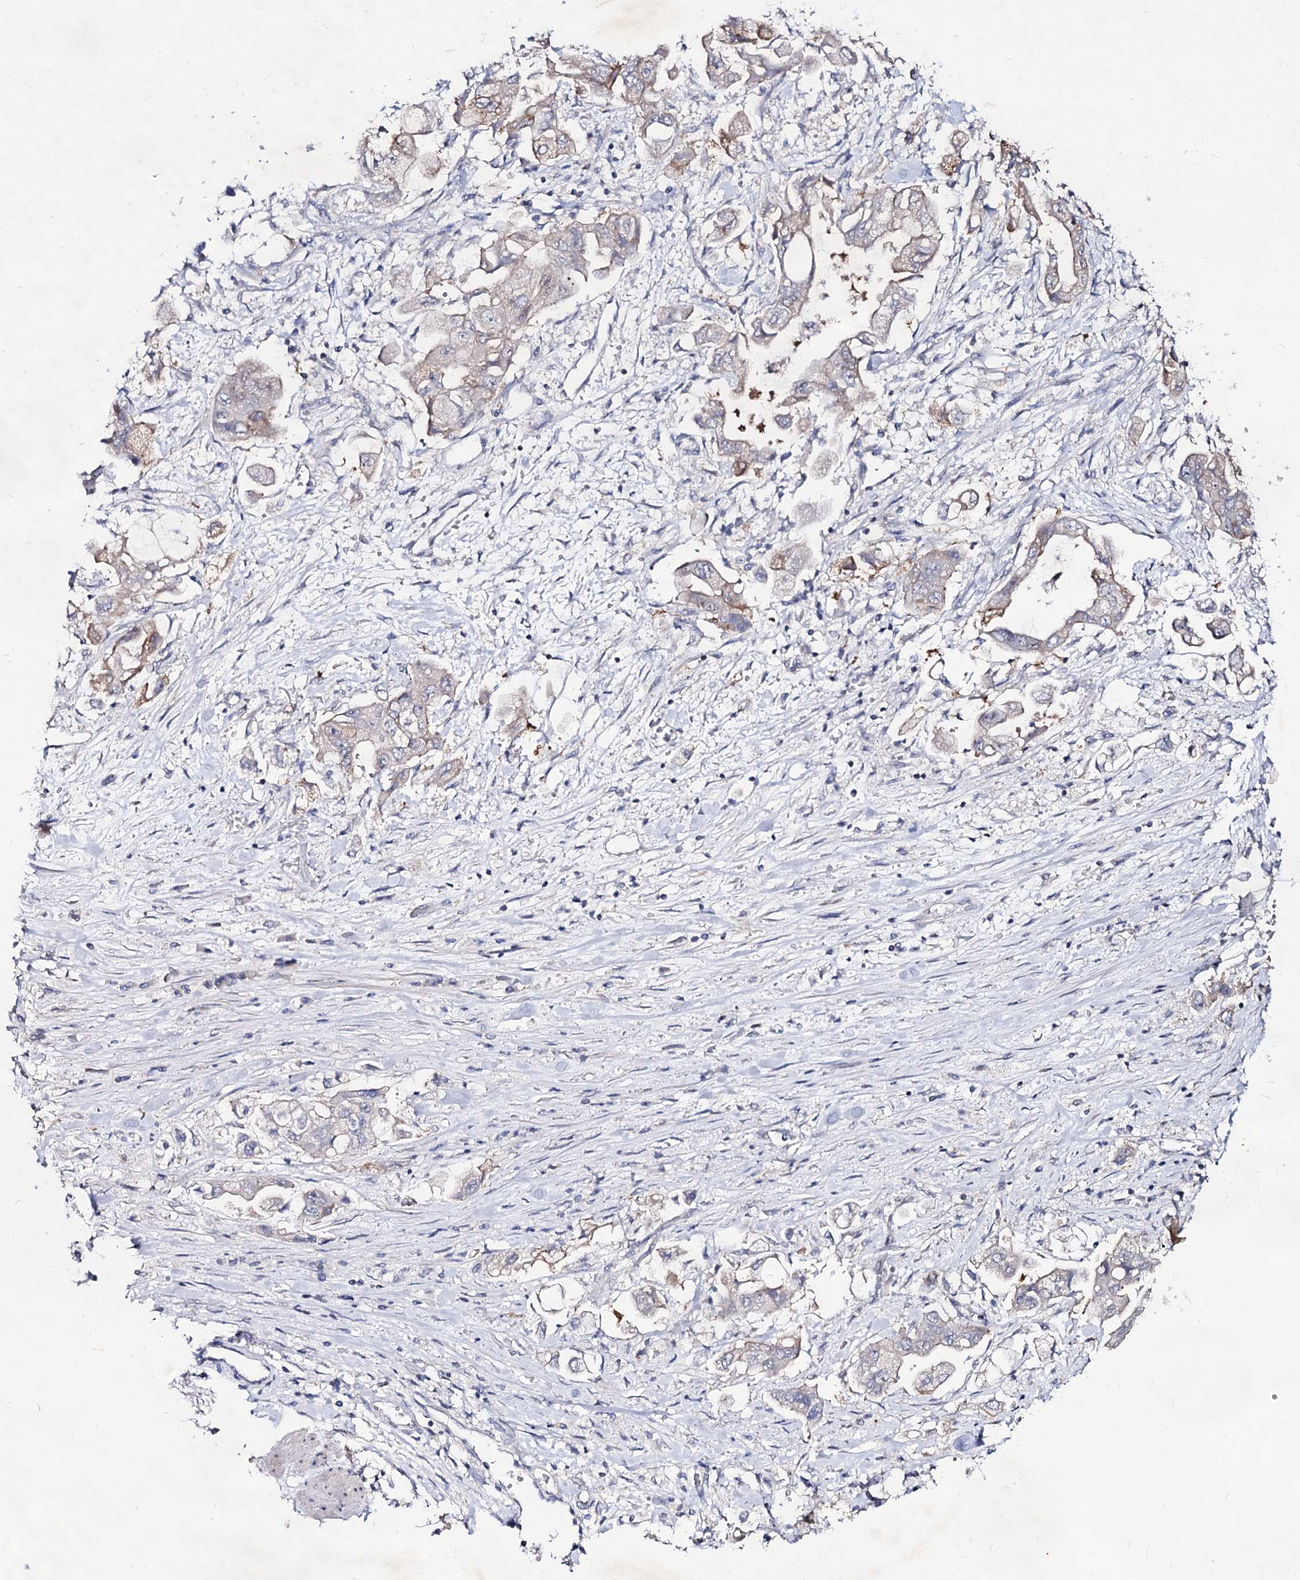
{"staining": {"intensity": "negative", "quantity": "none", "location": "none"}, "tissue": "stomach cancer", "cell_type": "Tumor cells", "image_type": "cancer", "snomed": [{"axis": "morphology", "description": "Adenocarcinoma, NOS"}, {"axis": "topography", "description": "Stomach"}], "caption": "A high-resolution photomicrograph shows immunohistochemistry (IHC) staining of adenocarcinoma (stomach), which reveals no significant positivity in tumor cells.", "gene": "ARFIP2", "patient": {"sex": "male", "age": 62}}